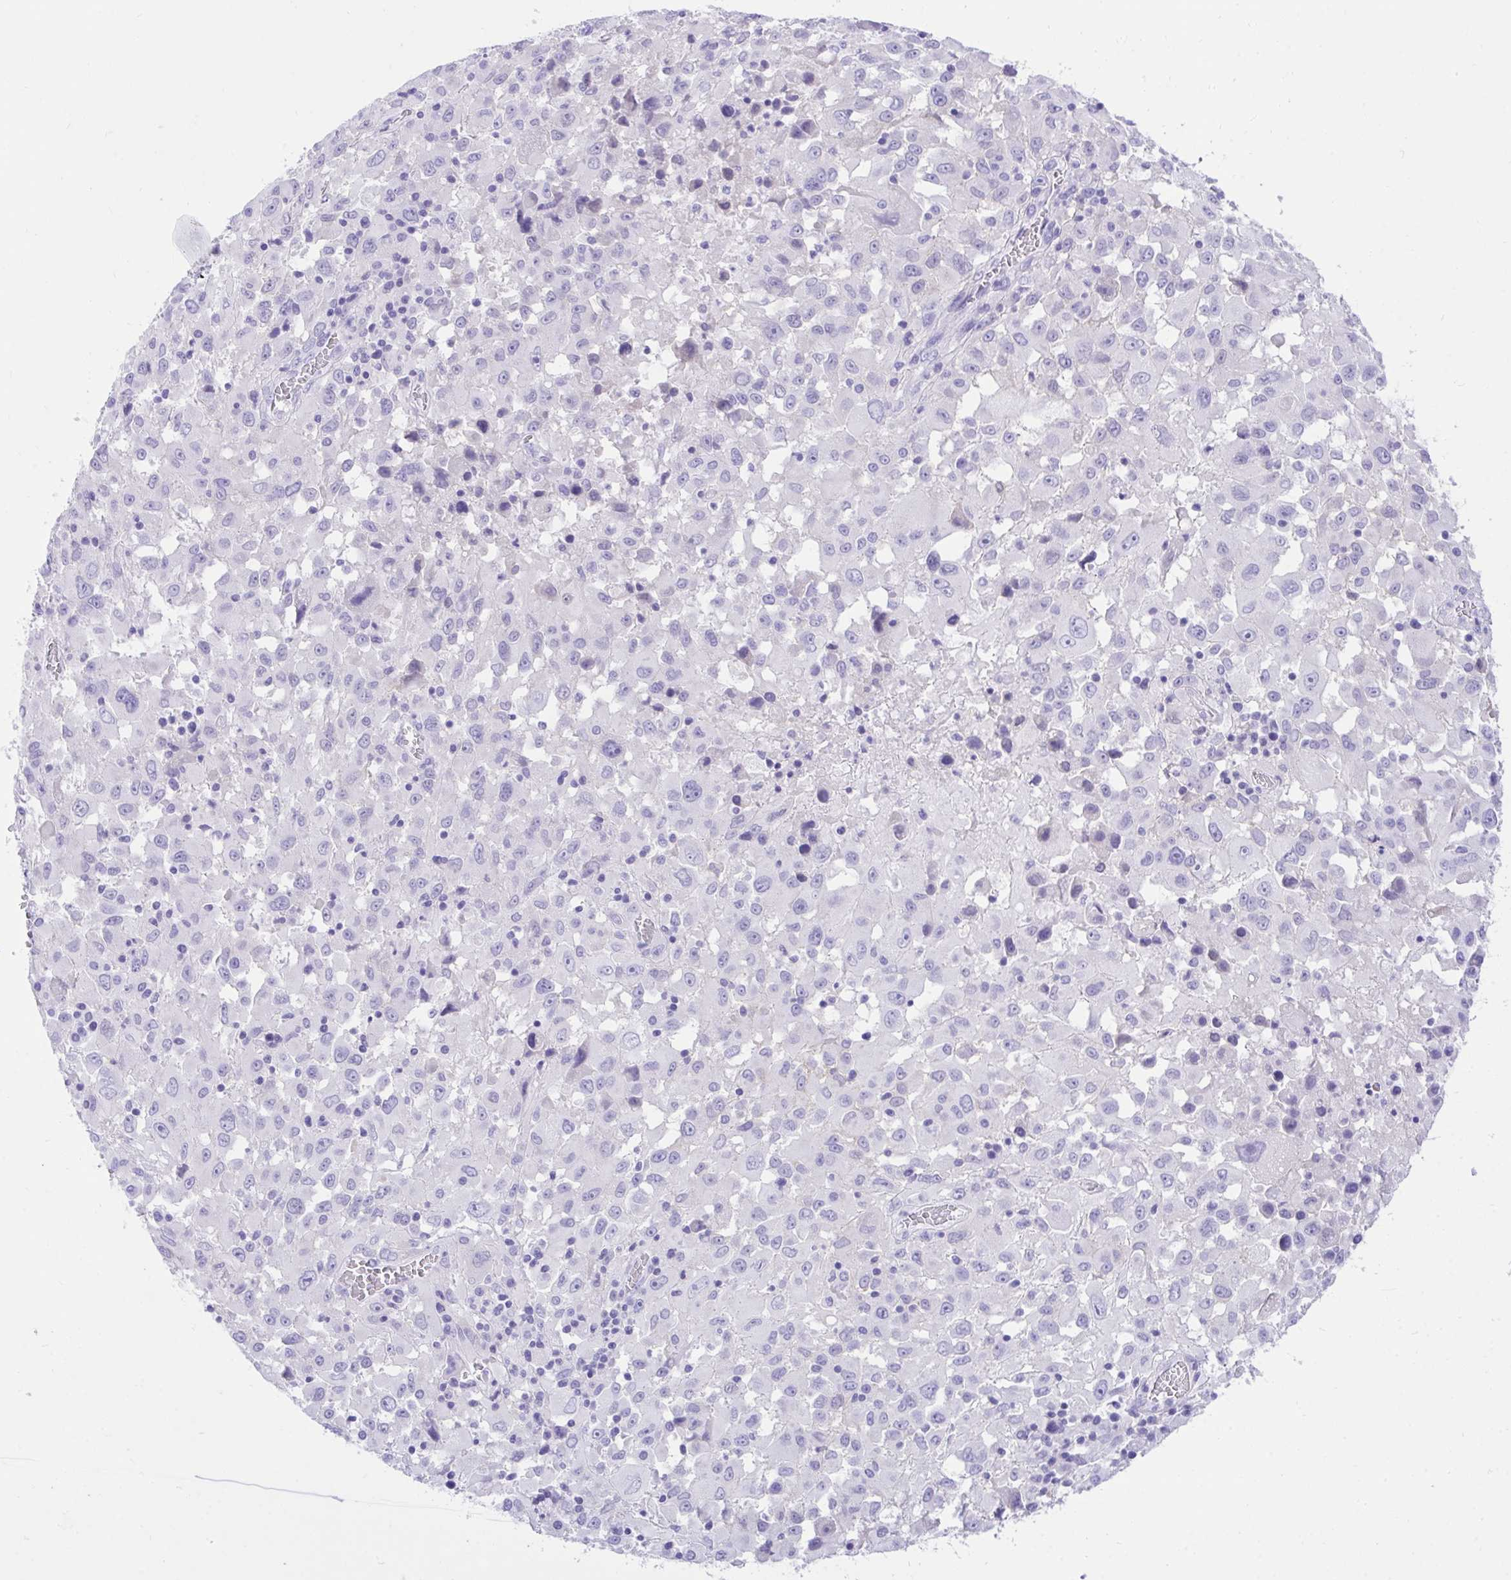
{"staining": {"intensity": "negative", "quantity": "none", "location": "none"}, "tissue": "melanoma", "cell_type": "Tumor cells", "image_type": "cancer", "snomed": [{"axis": "morphology", "description": "Malignant melanoma, Metastatic site"}, {"axis": "topography", "description": "Soft tissue"}], "caption": "High power microscopy histopathology image of an immunohistochemistry (IHC) photomicrograph of malignant melanoma (metastatic site), revealing no significant expression in tumor cells. Brightfield microscopy of IHC stained with DAB (3,3'-diaminobenzidine) (brown) and hematoxylin (blue), captured at high magnification.", "gene": "KCNN4", "patient": {"sex": "male", "age": 50}}